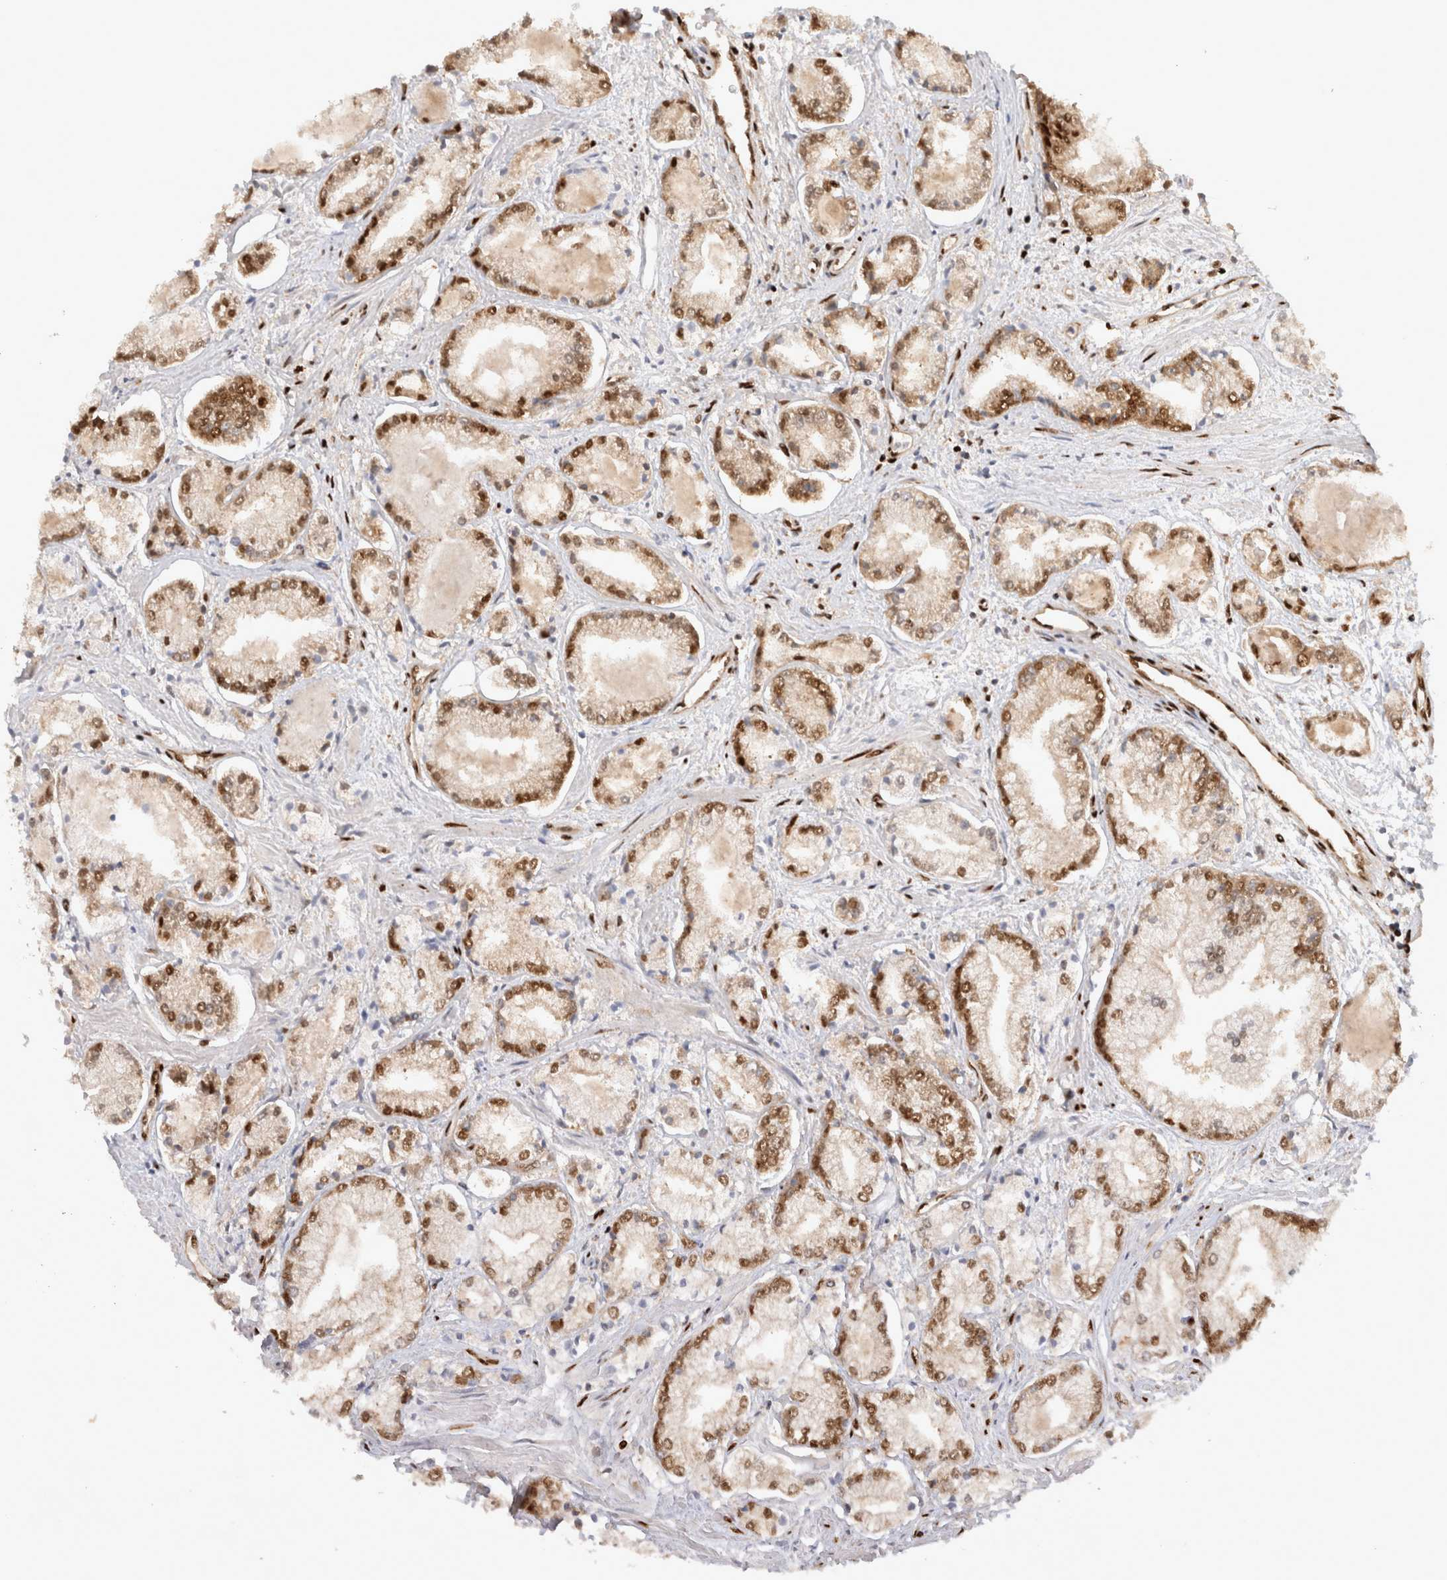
{"staining": {"intensity": "moderate", "quantity": ">75%", "location": "nuclear"}, "tissue": "prostate cancer", "cell_type": "Tumor cells", "image_type": "cancer", "snomed": [{"axis": "morphology", "description": "Adenocarcinoma, Low grade"}, {"axis": "topography", "description": "Prostate"}], "caption": "Tumor cells display medium levels of moderate nuclear positivity in approximately >75% of cells in human prostate low-grade adenocarcinoma.", "gene": "TCF4", "patient": {"sex": "male", "age": 52}}